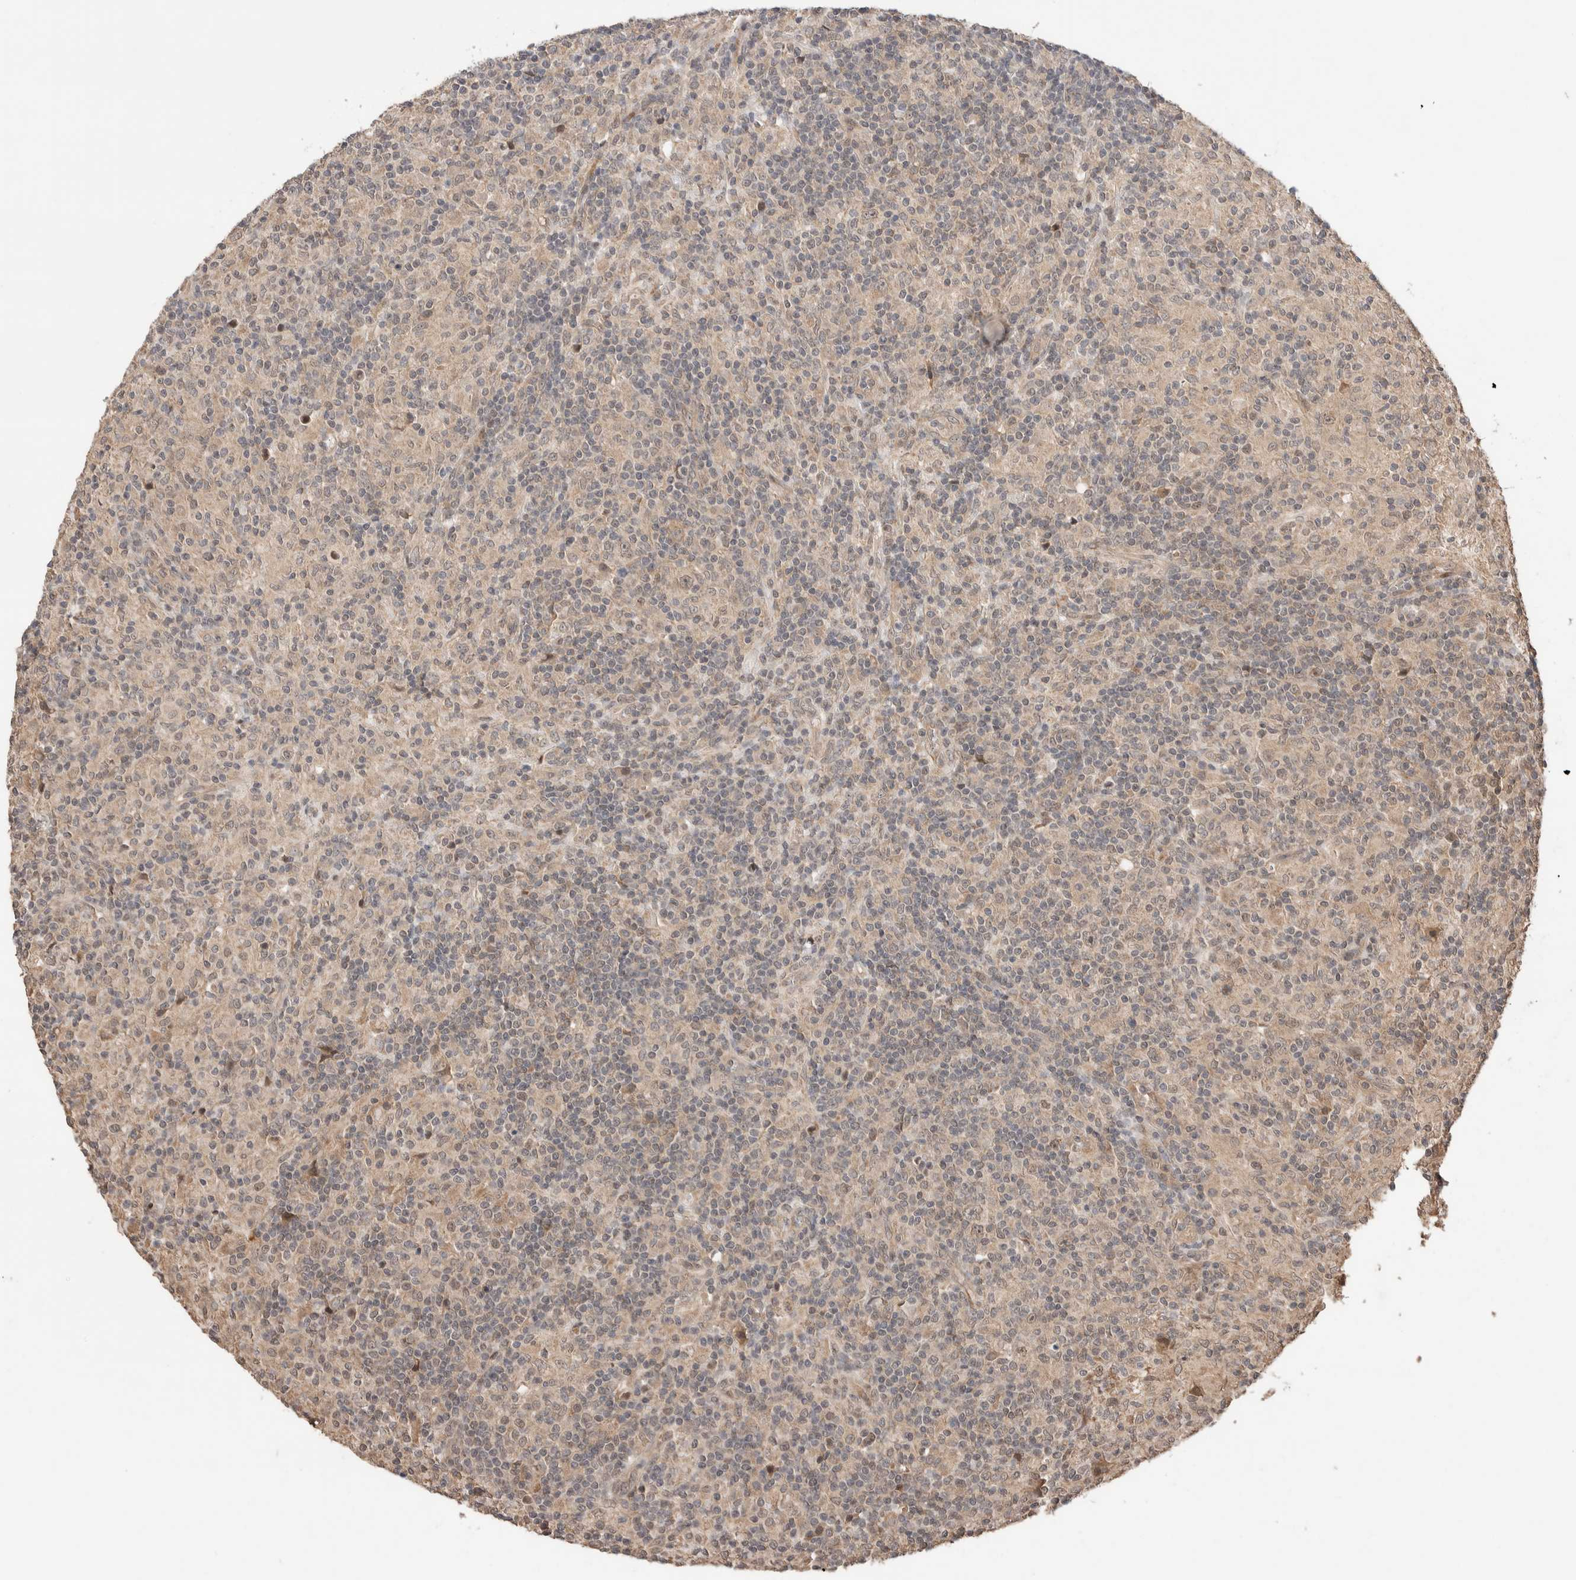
{"staining": {"intensity": "weak", "quantity": "25%-75%", "location": "nuclear"}, "tissue": "lymphoma", "cell_type": "Tumor cells", "image_type": "cancer", "snomed": [{"axis": "morphology", "description": "Hodgkin's disease, NOS"}, {"axis": "topography", "description": "Lymph node"}], "caption": "A low amount of weak nuclear expression is appreciated in approximately 25%-75% of tumor cells in Hodgkin's disease tissue. Immunohistochemistry (ihc) stains the protein of interest in brown and the nuclei are stained blue.", "gene": "PRDM15", "patient": {"sex": "male", "age": 70}}